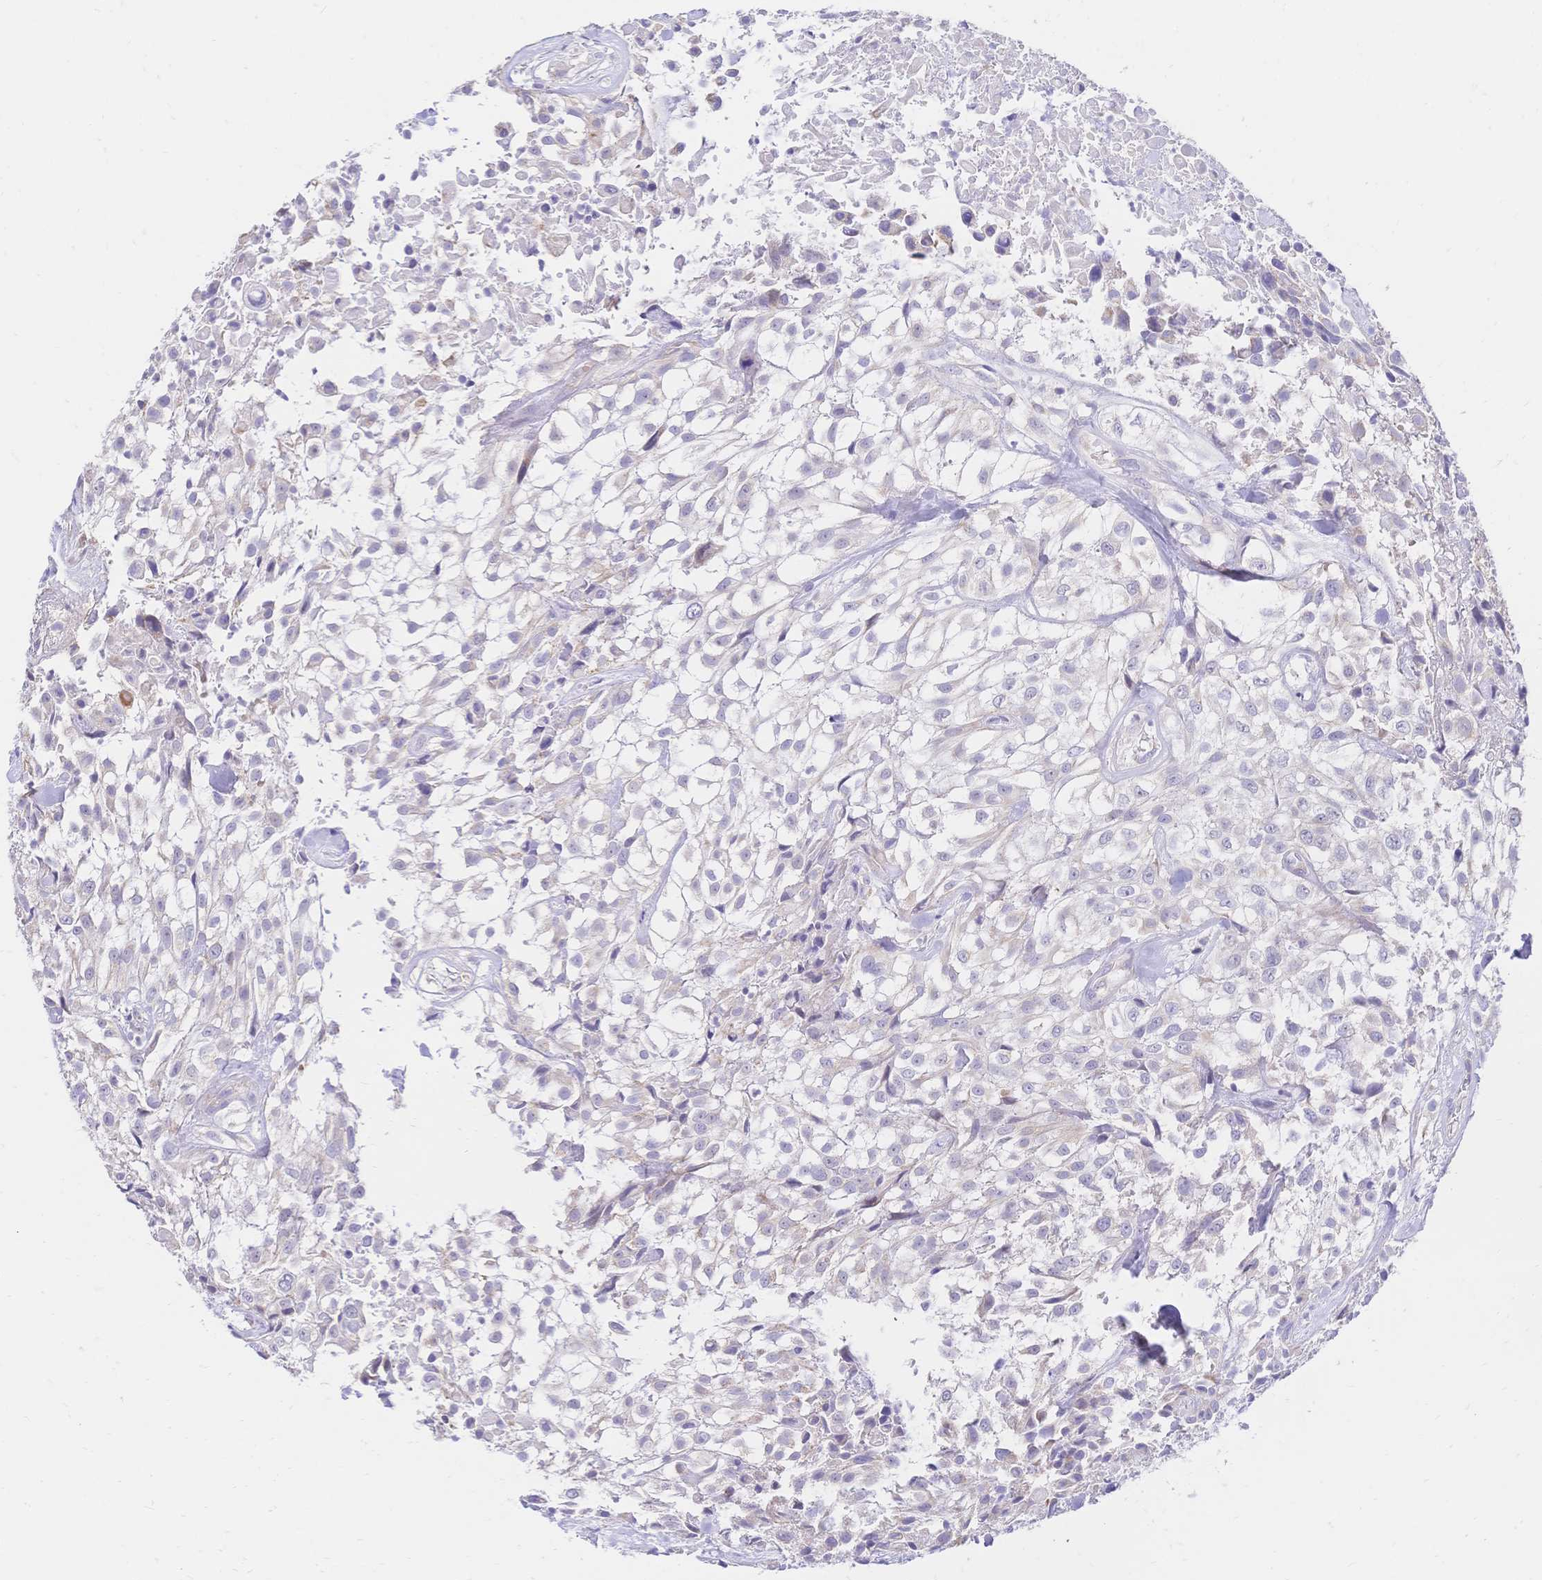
{"staining": {"intensity": "negative", "quantity": "none", "location": "none"}, "tissue": "urothelial cancer", "cell_type": "Tumor cells", "image_type": "cancer", "snomed": [{"axis": "morphology", "description": "Urothelial carcinoma, High grade"}, {"axis": "topography", "description": "Urinary bladder"}], "caption": "Tumor cells are negative for brown protein staining in urothelial cancer.", "gene": "CLEC18B", "patient": {"sex": "male", "age": 56}}